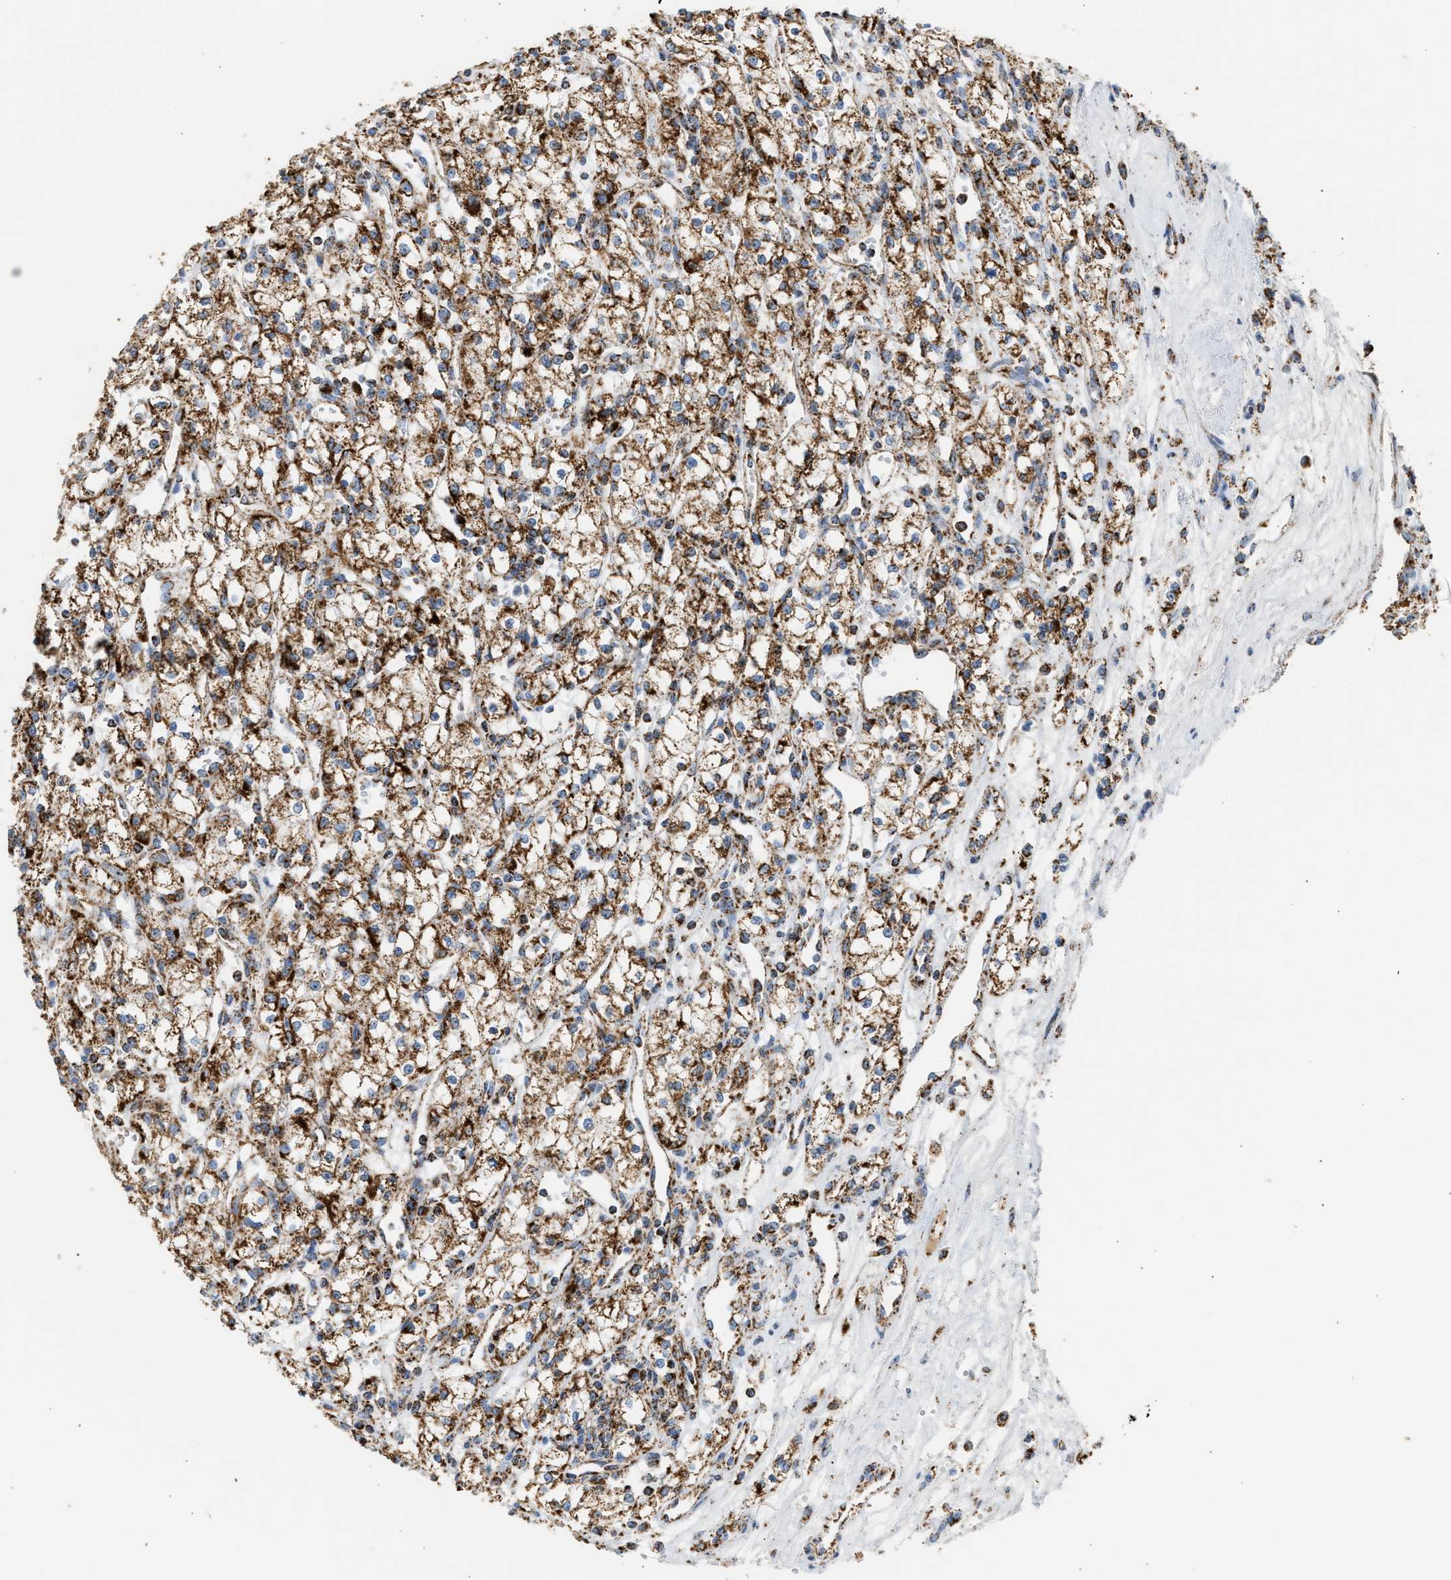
{"staining": {"intensity": "strong", "quantity": ">75%", "location": "cytoplasmic/membranous"}, "tissue": "renal cancer", "cell_type": "Tumor cells", "image_type": "cancer", "snomed": [{"axis": "morphology", "description": "Adenocarcinoma, NOS"}, {"axis": "topography", "description": "Kidney"}], "caption": "An image showing strong cytoplasmic/membranous positivity in about >75% of tumor cells in adenocarcinoma (renal), as visualized by brown immunohistochemical staining.", "gene": "OGDH", "patient": {"sex": "male", "age": 59}}